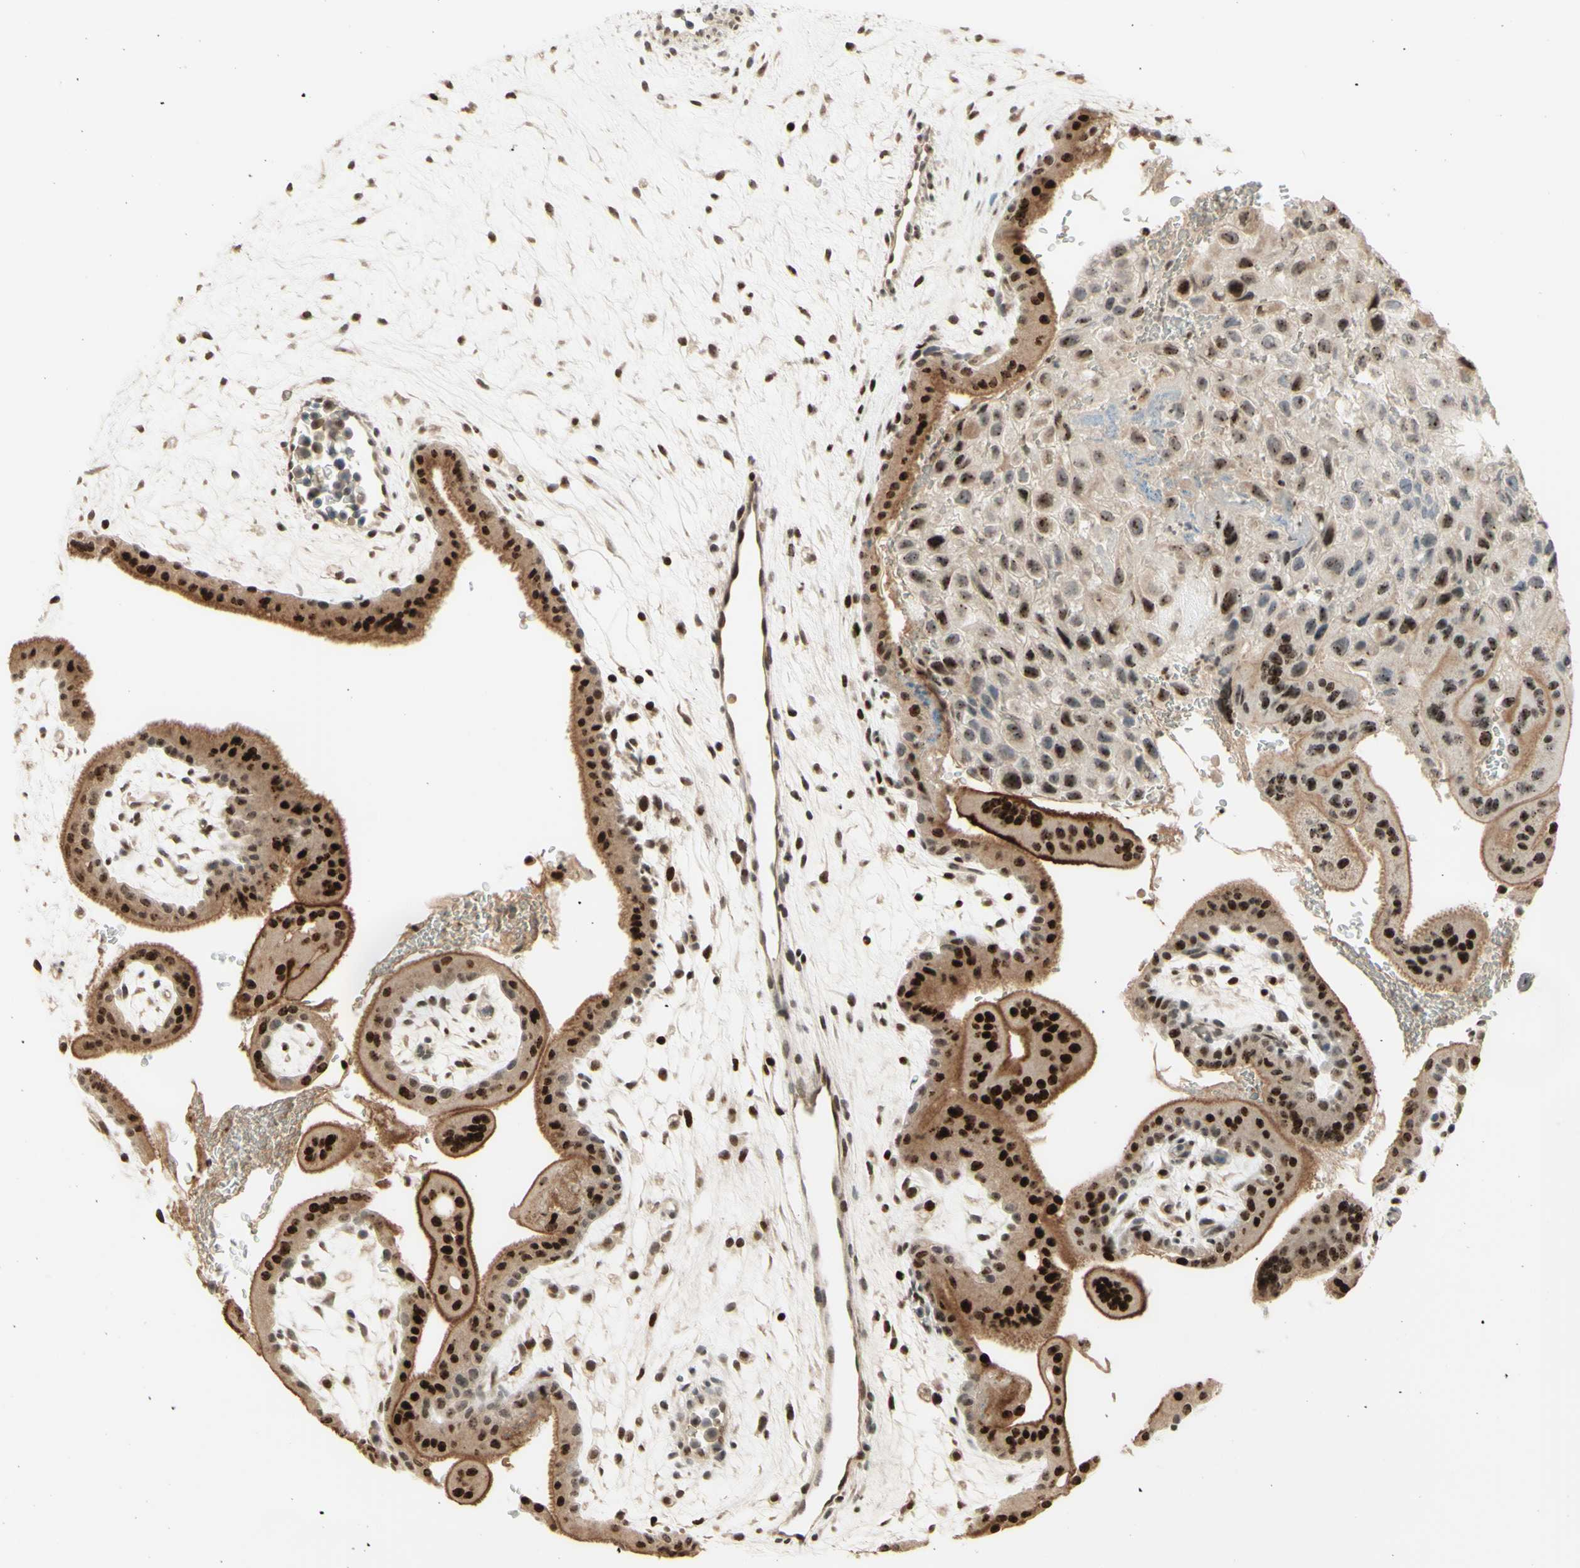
{"staining": {"intensity": "strong", "quantity": ">75%", "location": "cytoplasmic/membranous,nuclear"}, "tissue": "placenta", "cell_type": "Trophoblastic cells", "image_type": "normal", "snomed": [{"axis": "morphology", "description": "Normal tissue, NOS"}, {"axis": "topography", "description": "Placenta"}], "caption": "Immunohistochemistry (DAB (3,3'-diaminobenzidine)) staining of normal human placenta shows strong cytoplasmic/membranous,nuclear protein expression in about >75% of trophoblastic cells.", "gene": "CDKL5", "patient": {"sex": "female", "age": 35}}